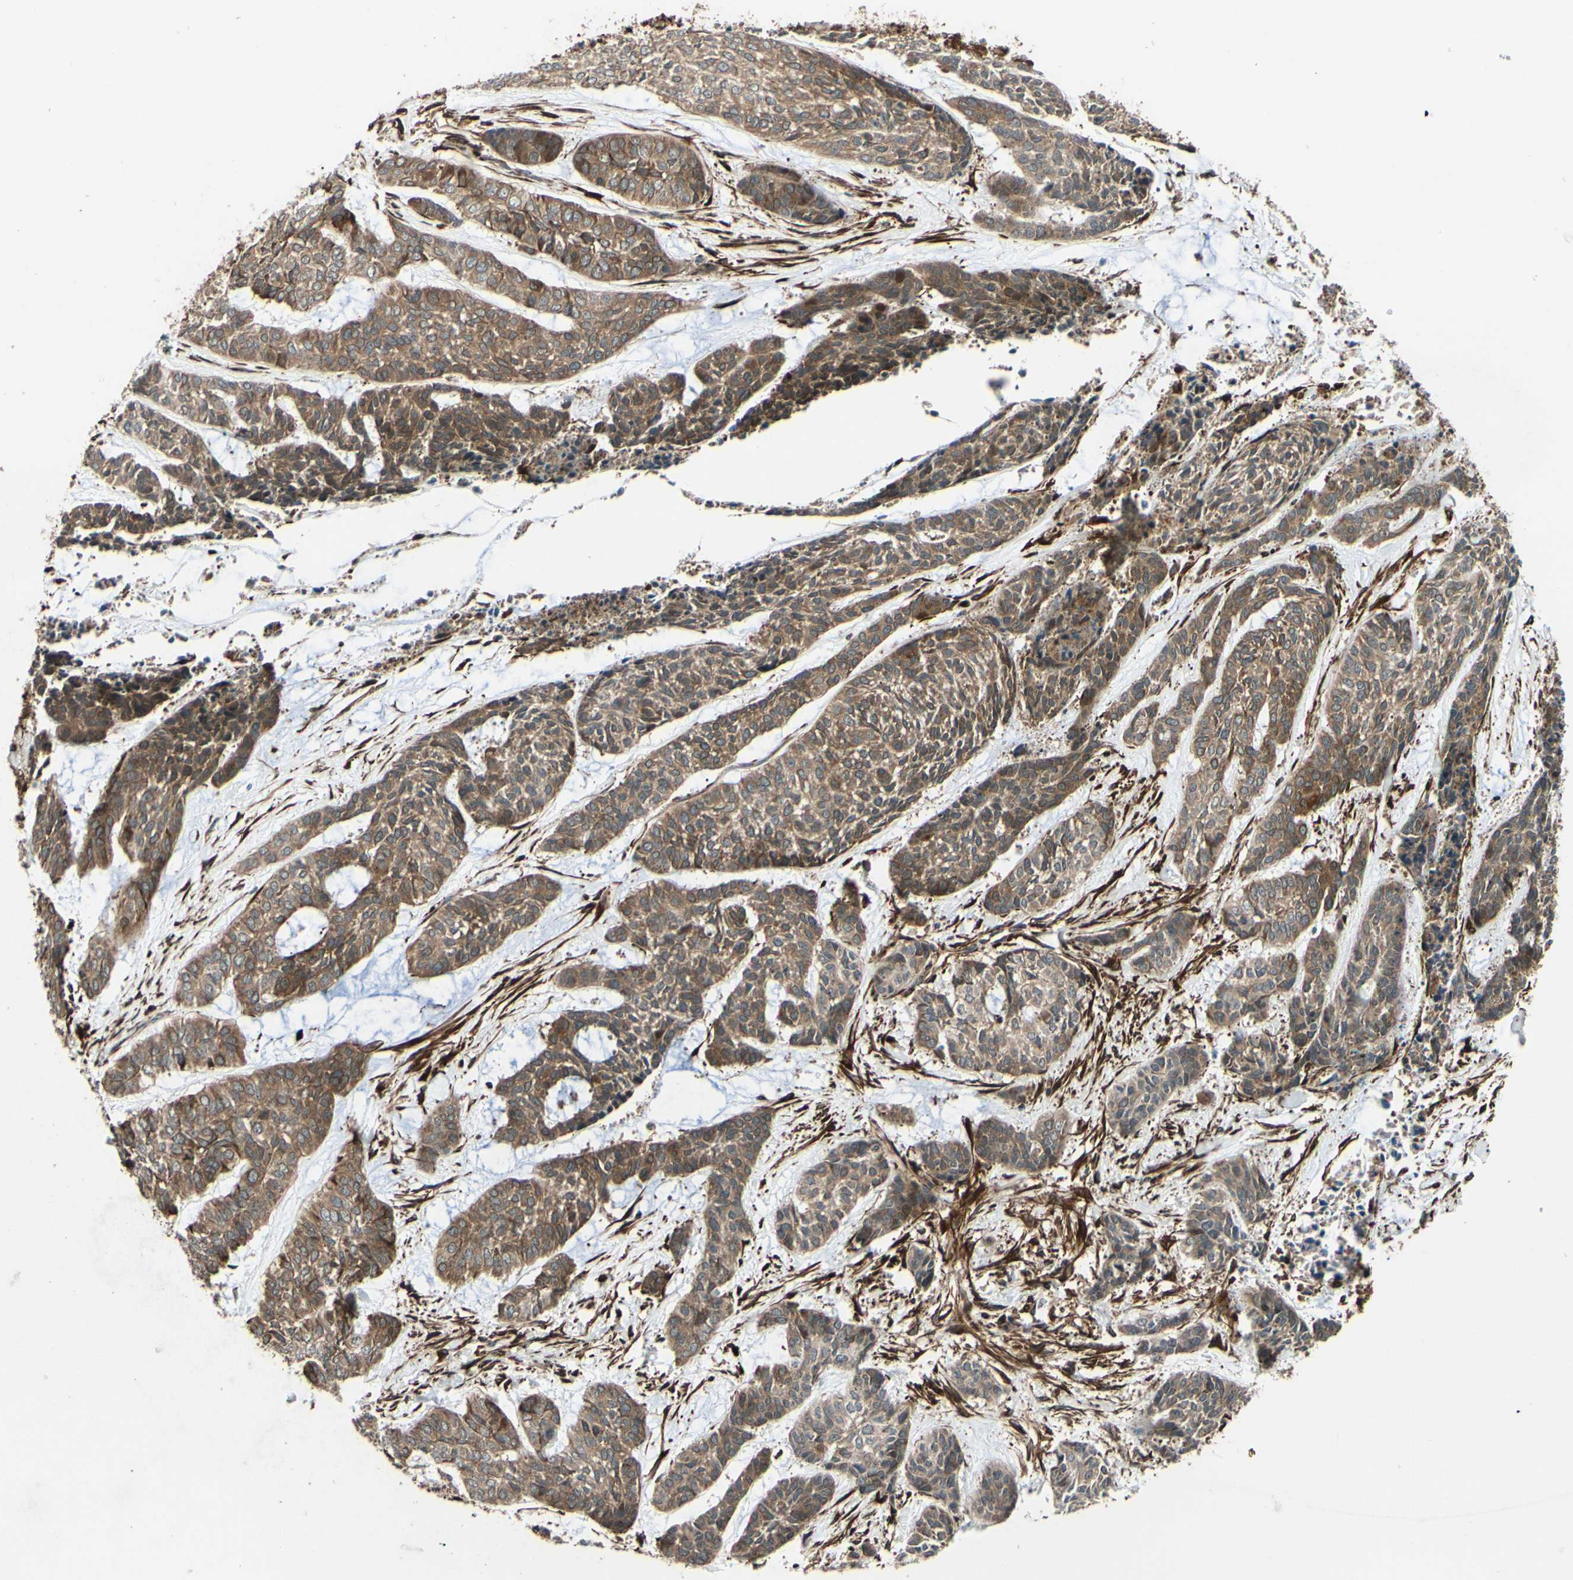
{"staining": {"intensity": "moderate", "quantity": ">75%", "location": "cytoplasmic/membranous"}, "tissue": "skin cancer", "cell_type": "Tumor cells", "image_type": "cancer", "snomed": [{"axis": "morphology", "description": "Basal cell carcinoma"}, {"axis": "topography", "description": "Skin"}], "caption": "IHC image of neoplastic tissue: skin cancer stained using immunohistochemistry (IHC) demonstrates medium levels of moderate protein expression localized specifically in the cytoplasmic/membranous of tumor cells, appearing as a cytoplasmic/membranous brown color.", "gene": "PRAF2", "patient": {"sex": "female", "age": 64}}